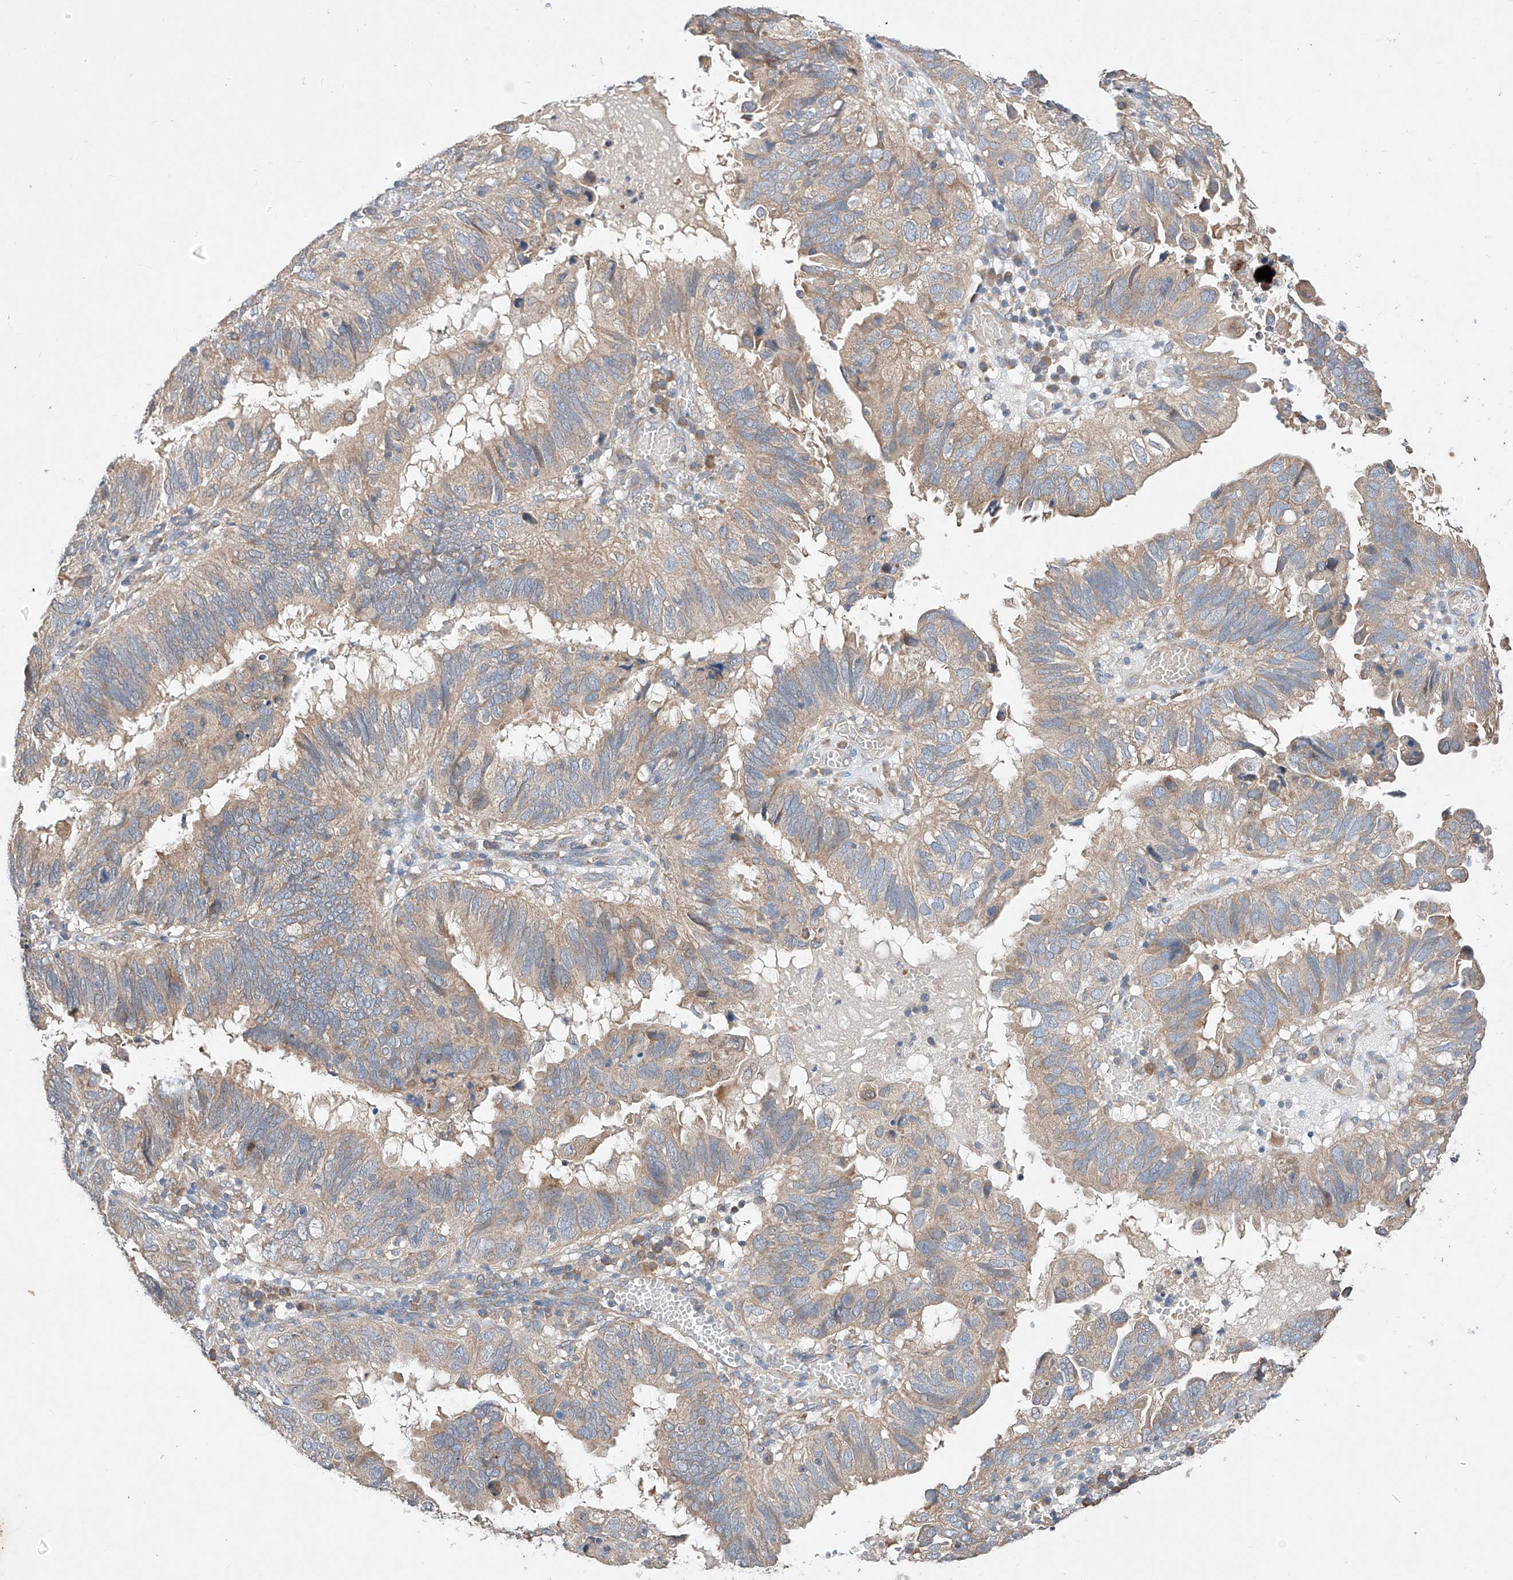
{"staining": {"intensity": "moderate", "quantity": ">75%", "location": "cytoplasmic/membranous"}, "tissue": "endometrial cancer", "cell_type": "Tumor cells", "image_type": "cancer", "snomed": [{"axis": "morphology", "description": "Adenocarcinoma, NOS"}, {"axis": "topography", "description": "Uterus"}], "caption": "Tumor cells demonstrate moderate cytoplasmic/membranous expression in approximately >75% of cells in endometrial cancer (adenocarcinoma).", "gene": "C6orf118", "patient": {"sex": "female", "age": 77}}